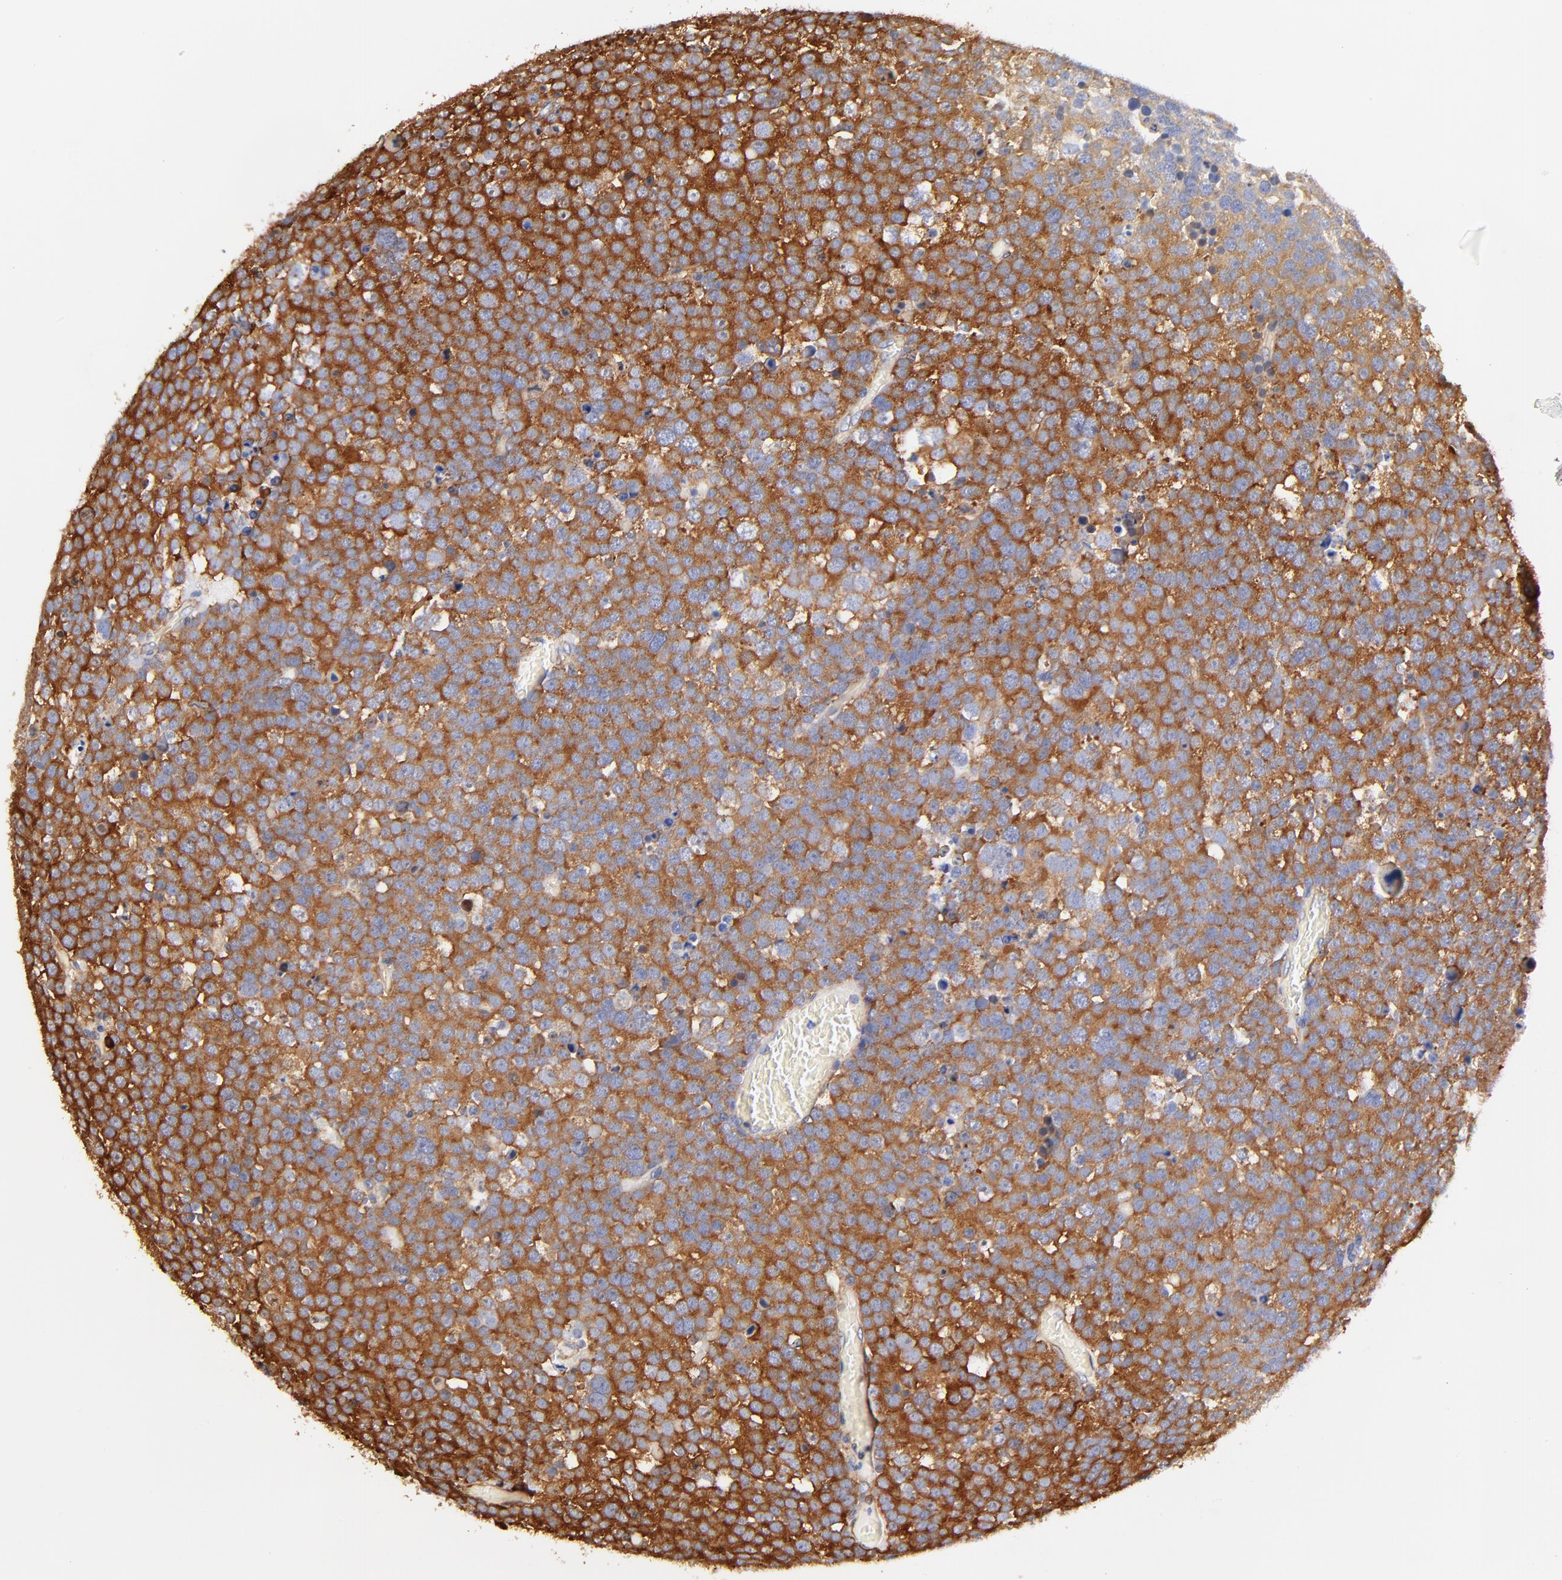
{"staining": {"intensity": "strong", "quantity": ">75%", "location": "cytoplasmic/membranous"}, "tissue": "testis cancer", "cell_type": "Tumor cells", "image_type": "cancer", "snomed": [{"axis": "morphology", "description": "Seminoma, NOS"}, {"axis": "topography", "description": "Testis"}], "caption": "Tumor cells reveal high levels of strong cytoplasmic/membranous staining in about >75% of cells in human seminoma (testis). The protein of interest is stained brown, and the nuclei are stained in blue (DAB IHC with brightfield microscopy, high magnification).", "gene": "RPL27", "patient": {"sex": "male", "age": 71}}